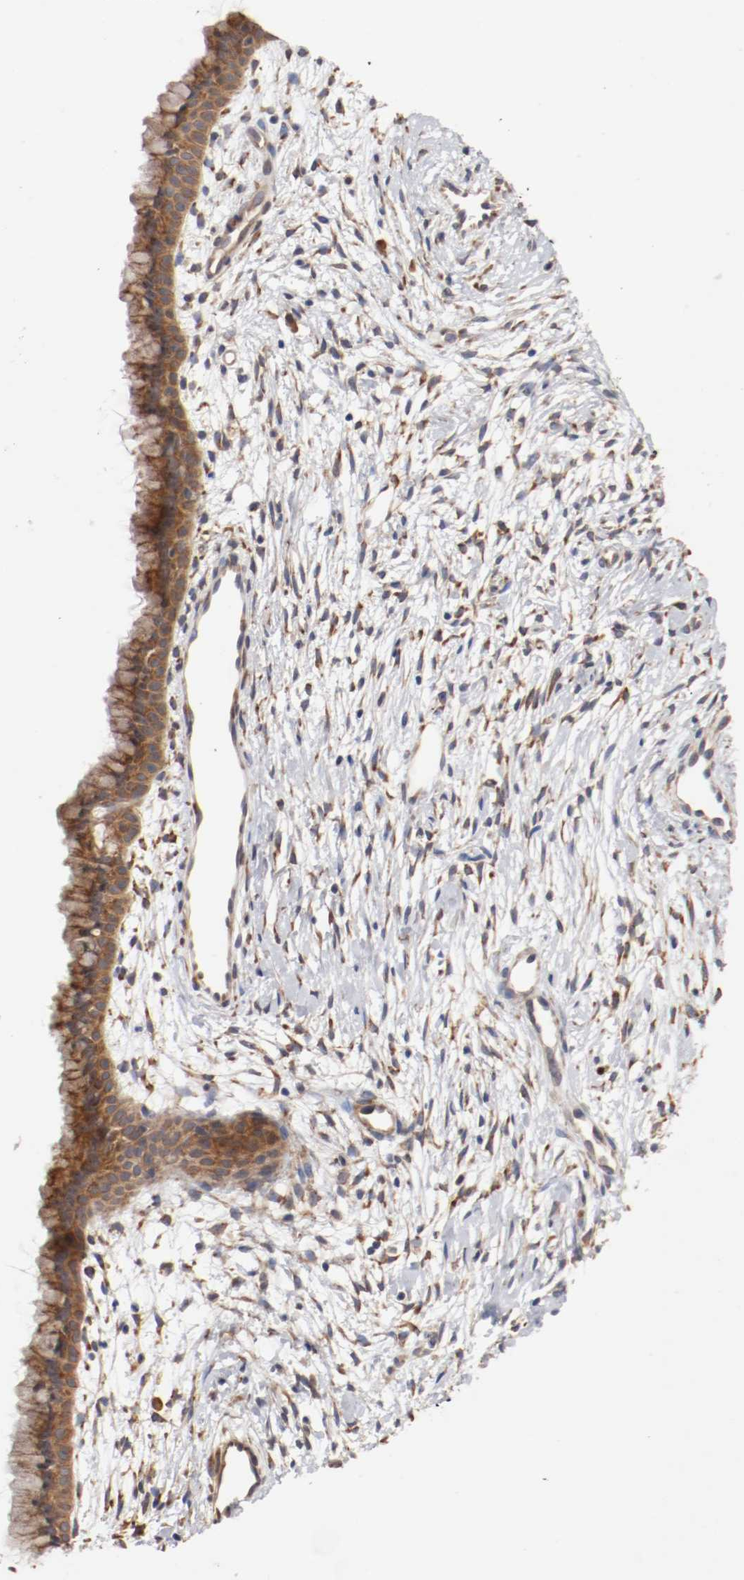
{"staining": {"intensity": "moderate", "quantity": ">75%", "location": "cytoplasmic/membranous"}, "tissue": "cervix", "cell_type": "Glandular cells", "image_type": "normal", "snomed": [{"axis": "morphology", "description": "Normal tissue, NOS"}, {"axis": "topography", "description": "Cervix"}], "caption": "Protein staining of unremarkable cervix shows moderate cytoplasmic/membranous positivity in about >75% of glandular cells.", "gene": "FKBP3", "patient": {"sex": "female", "age": 39}}